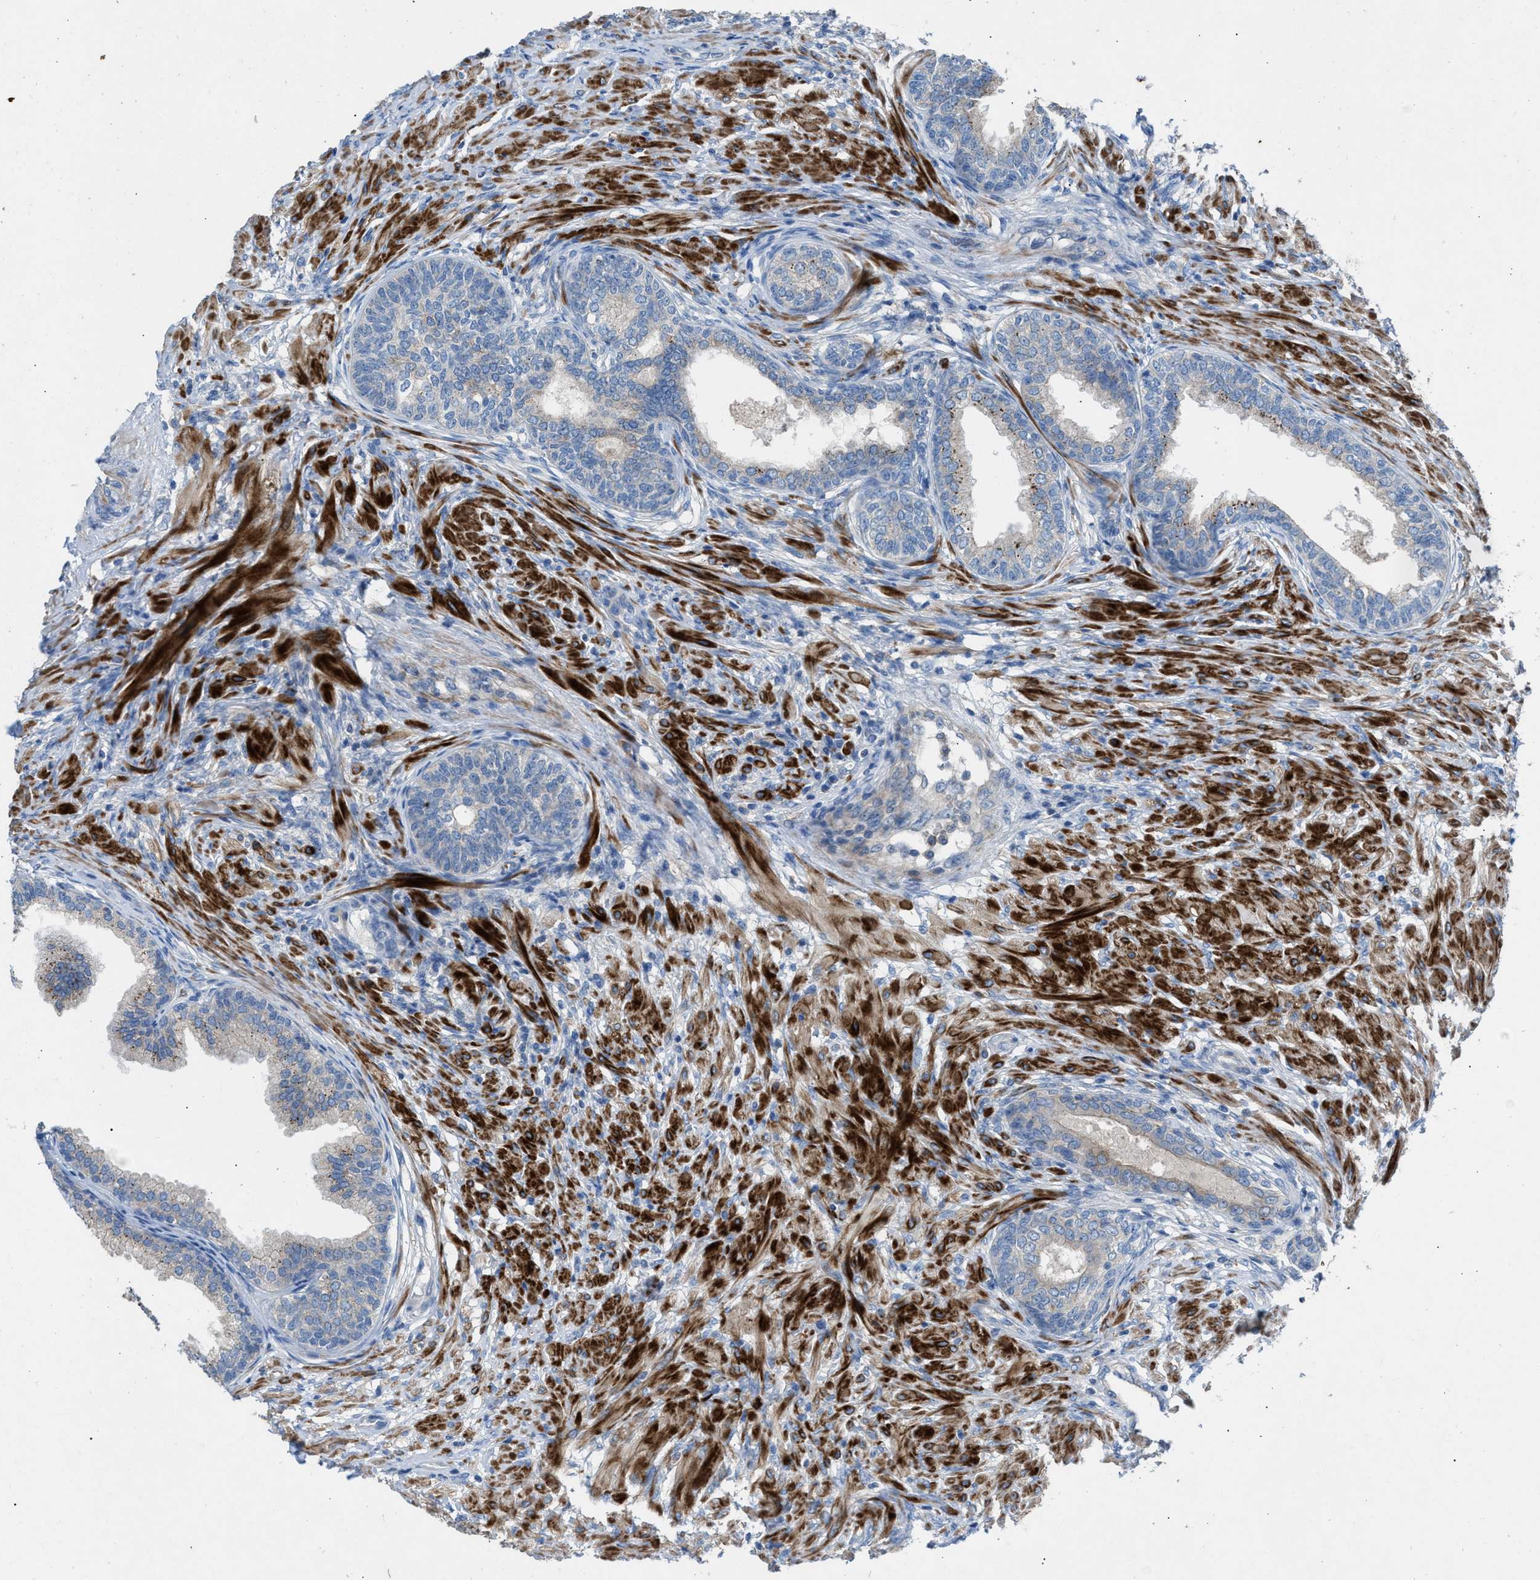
{"staining": {"intensity": "negative", "quantity": "none", "location": "none"}, "tissue": "prostate", "cell_type": "Glandular cells", "image_type": "normal", "snomed": [{"axis": "morphology", "description": "Normal tissue, NOS"}, {"axis": "topography", "description": "Prostate"}], "caption": "Glandular cells show no significant protein expression in benign prostate. (DAB IHC, high magnification).", "gene": "AOAH", "patient": {"sex": "male", "age": 76}}